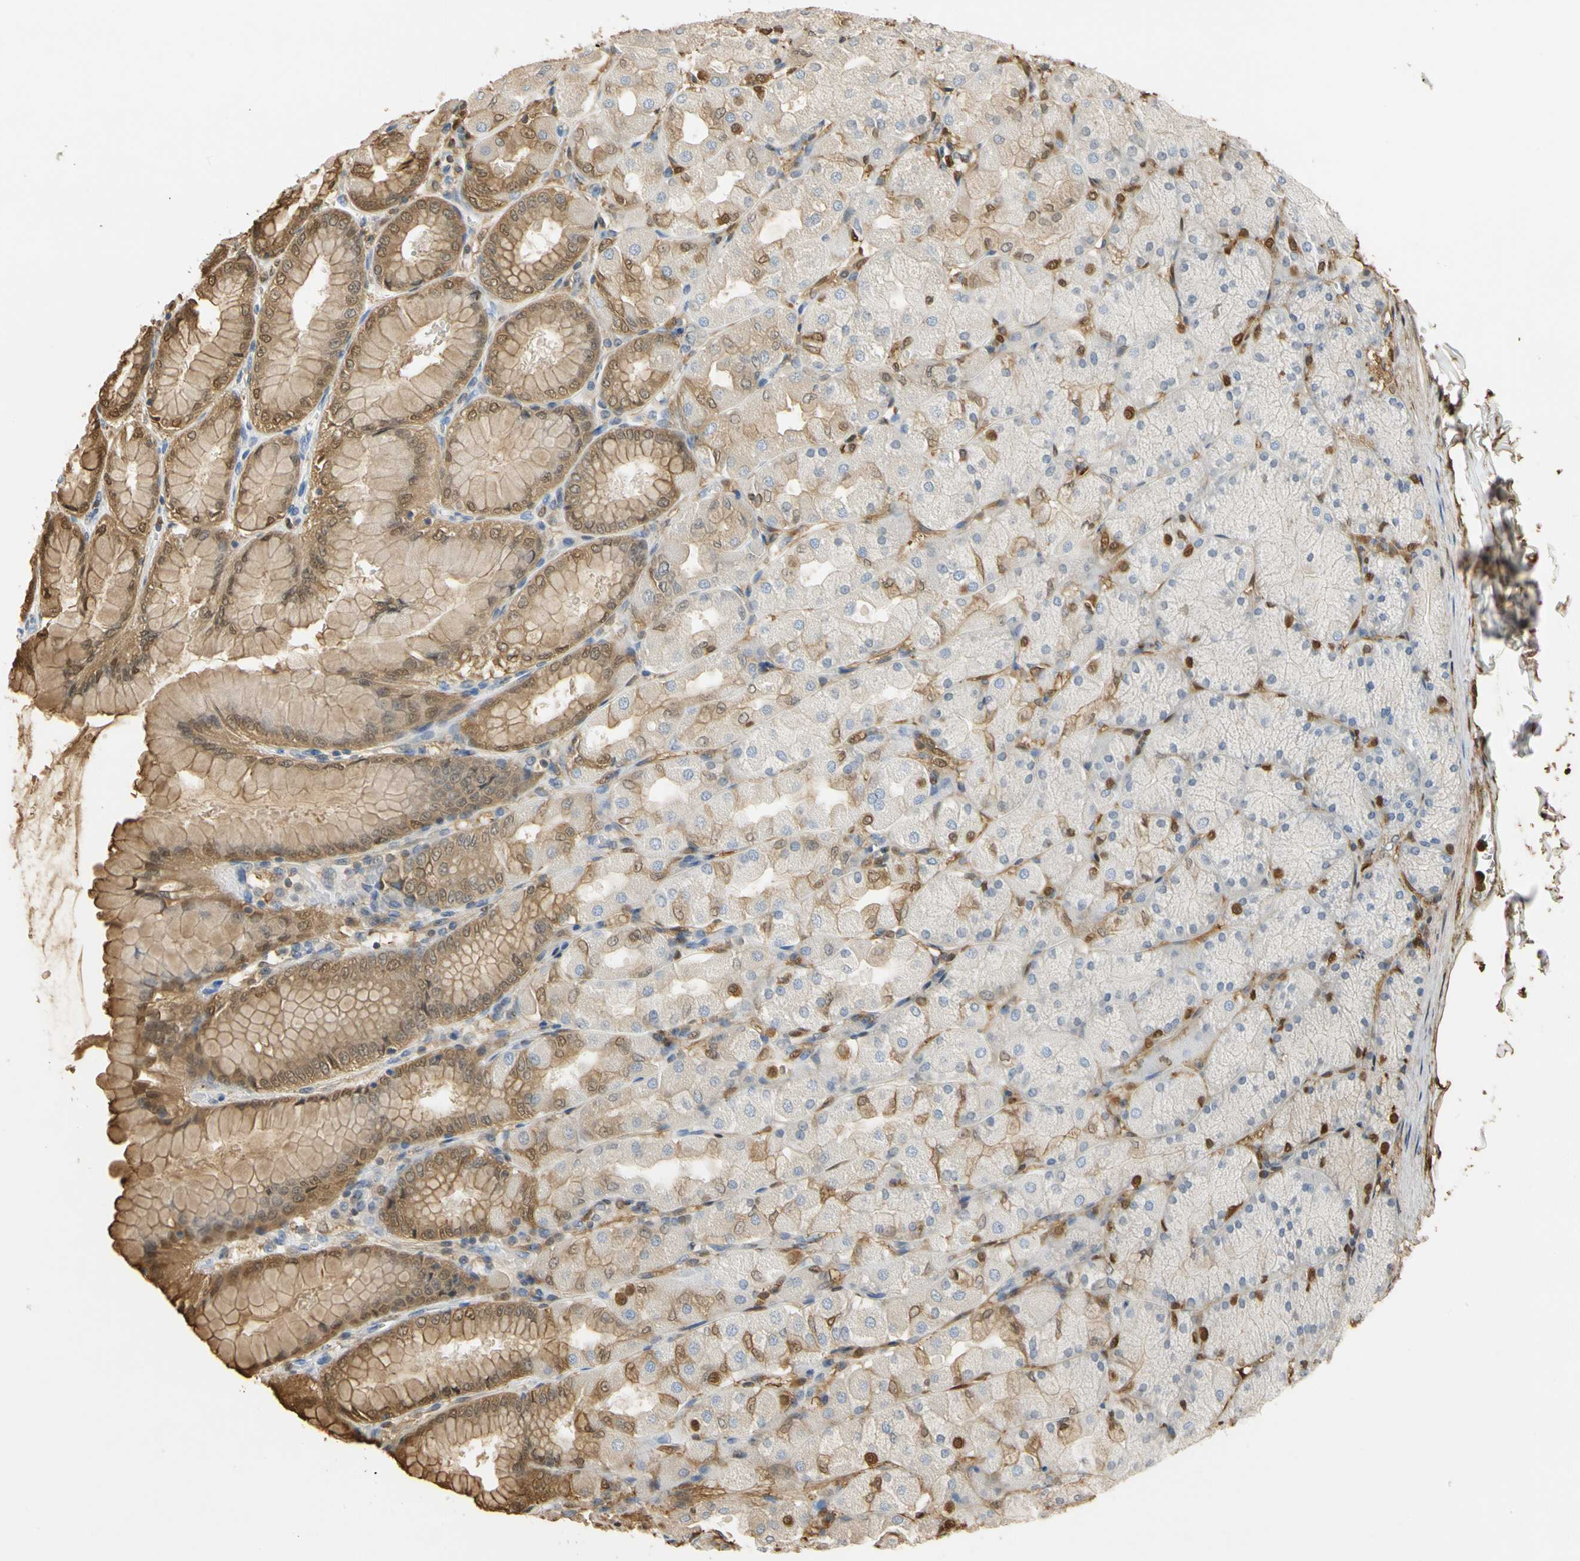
{"staining": {"intensity": "moderate", "quantity": "25%-75%", "location": "cytoplasmic/membranous,nuclear"}, "tissue": "stomach", "cell_type": "Glandular cells", "image_type": "normal", "snomed": [{"axis": "morphology", "description": "Normal tissue, NOS"}, {"axis": "topography", "description": "Stomach, upper"}], "caption": "Immunohistochemistry photomicrograph of benign stomach: human stomach stained using immunohistochemistry reveals medium levels of moderate protein expression localized specifically in the cytoplasmic/membranous,nuclear of glandular cells, appearing as a cytoplasmic/membranous,nuclear brown color.", "gene": "S100A6", "patient": {"sex": "female", "age": 56}}